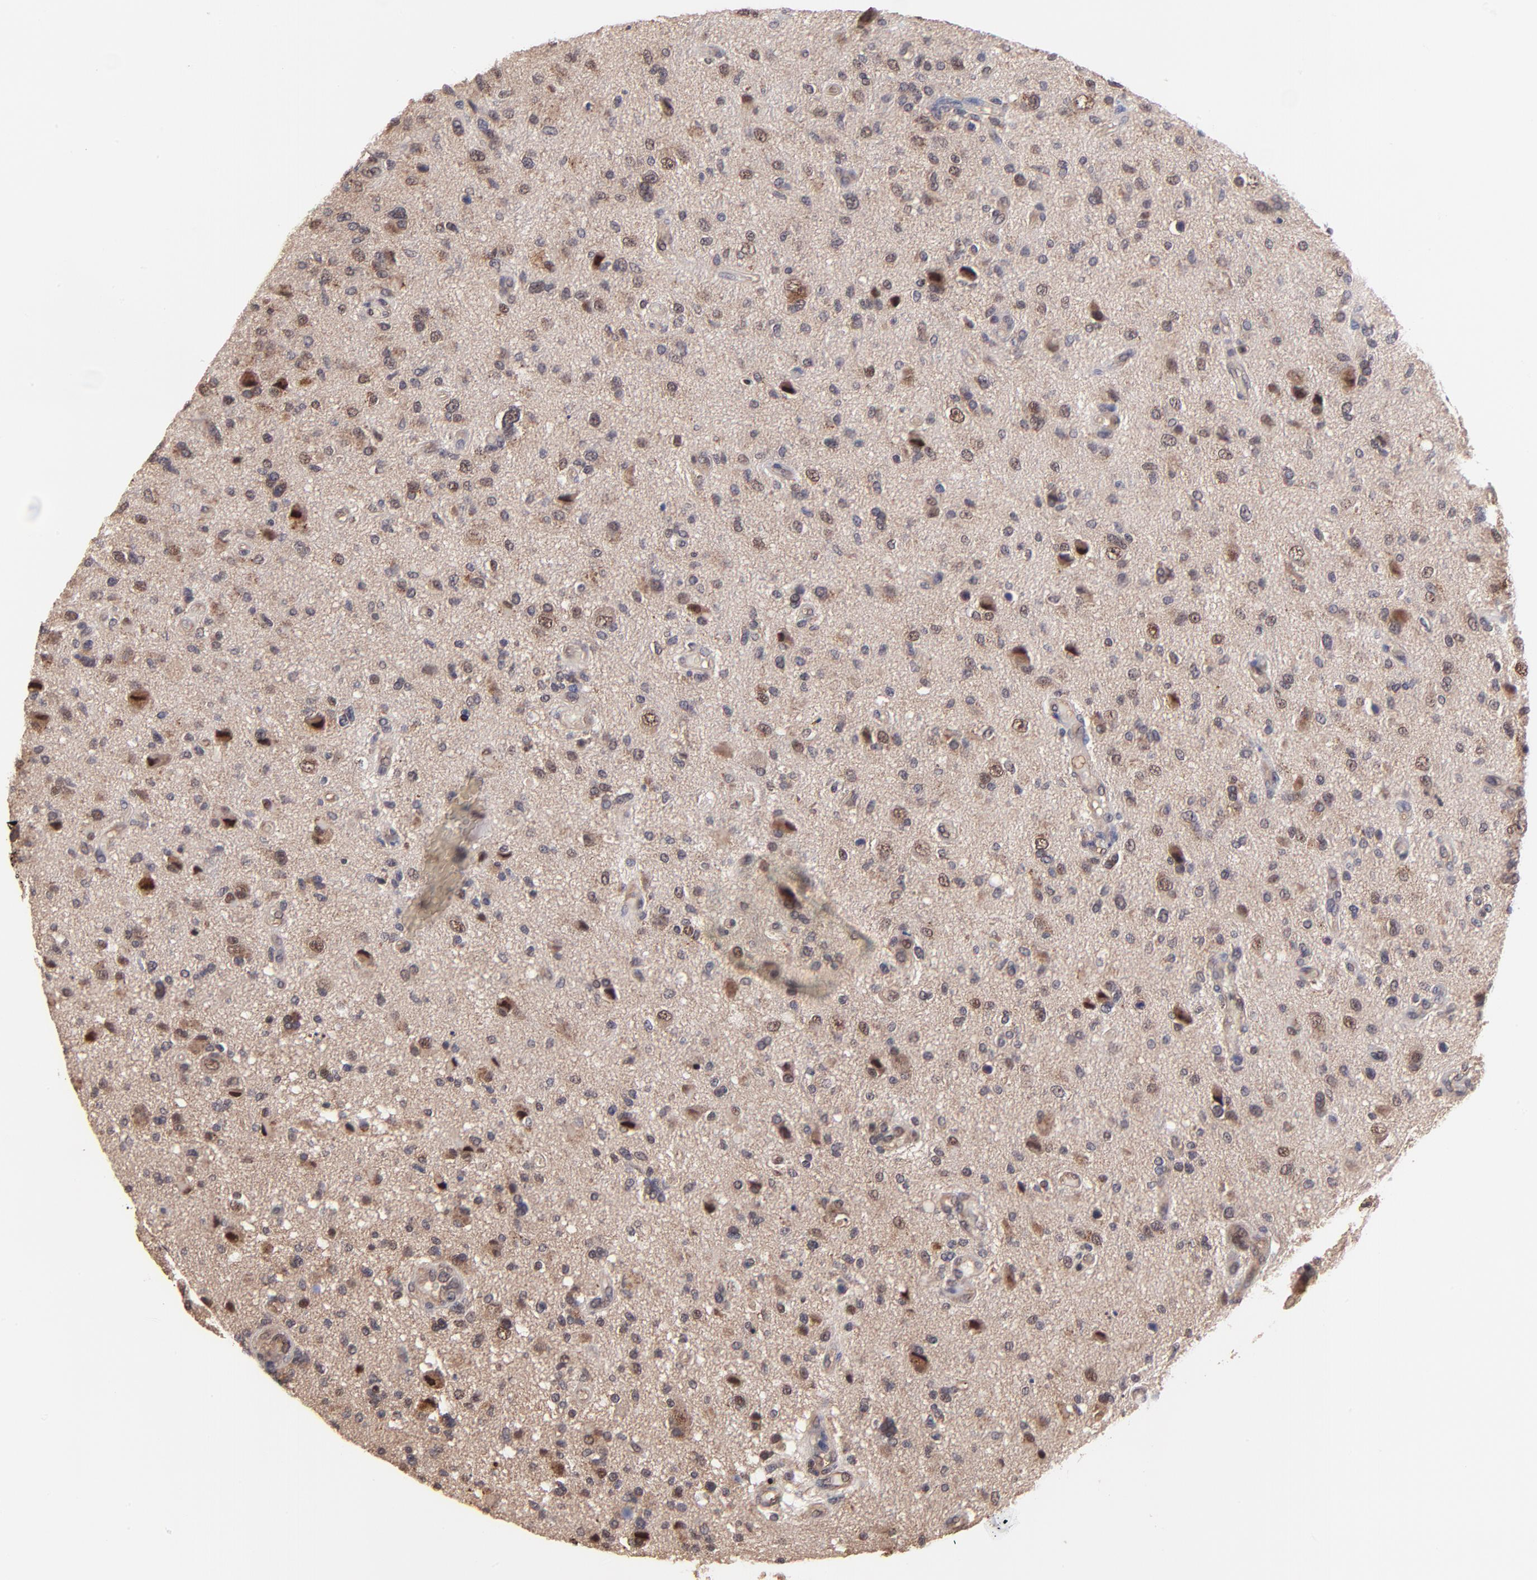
{"staining": {"intensity": "strong", "quantity": ">75%", "location": "nuclear"}, "tissue": "glioma", "cell_type": "Tumor cells", "image_type": "cancer", "snomed": [{"axis": "morphology", "description": "Normal tissue, NOS"}, {"axis": "morphology", "description": "Glioma, malignant, High grade"}, {"axis": "topography", "description": "Cerebral cortex"}], "caption": "Glioma stained with a protein marker demonstrates strong staining in tumor cells.", "gene": "PSMA6", "patient": {"sex": "male", "age": 75}}